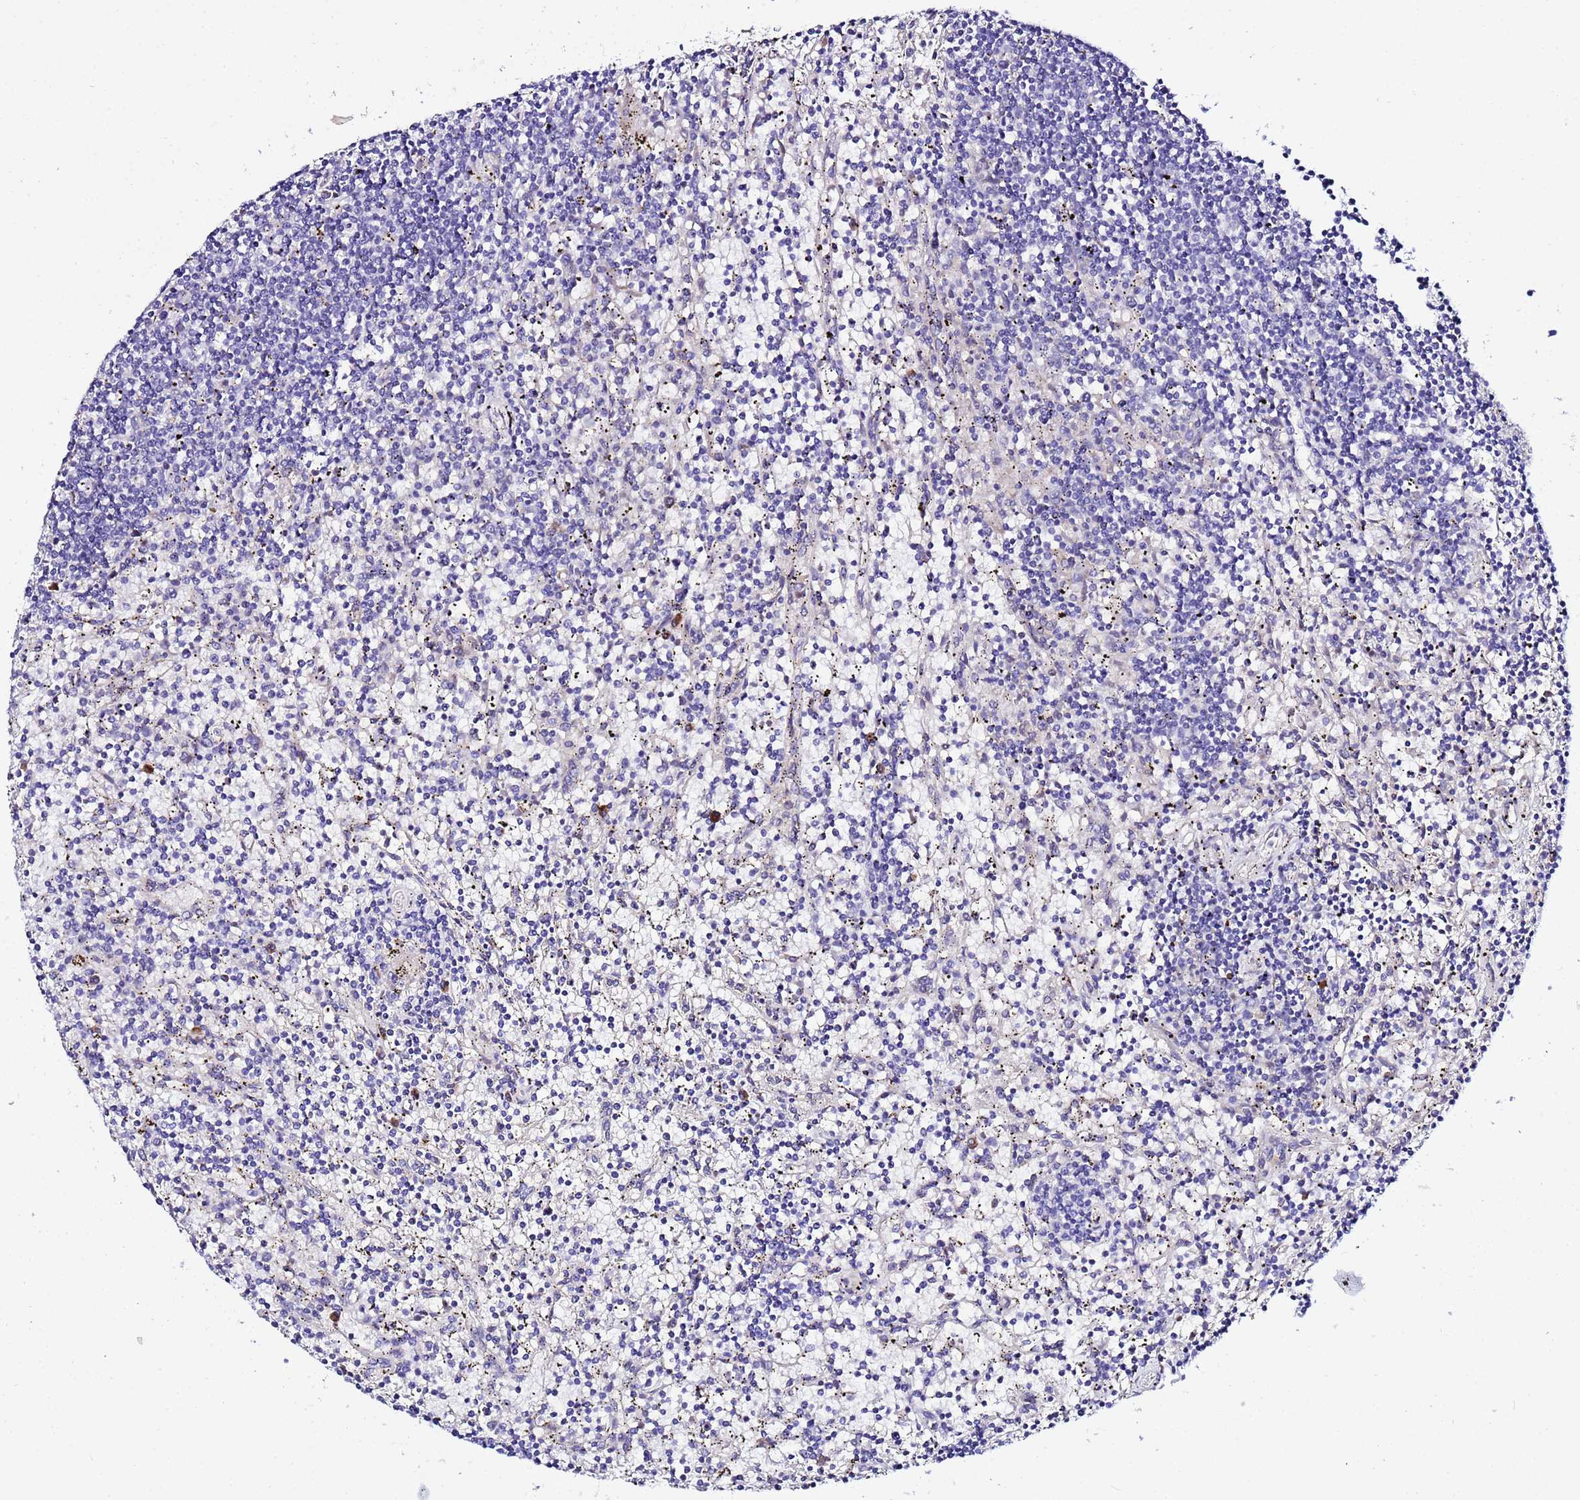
{"staining": {"intensity": "negative", "quantity": "none", "location": "none"}, "tissue": "lymphoma", "cell_type": "Tumor cells", "image_type": "cancer", "snomed": [{"axis": "morphology", "description": "Malignant lymphoma, non-Hodgkin's type, Low grade"}, {"axis": "topography", "description": "Spleen"}], "caption": "Immunohistochemistry of human lymphoma reveals no staining in tumor cells.", "gene": "JRKL", "patient": {"sex": "male", "age": 76}}